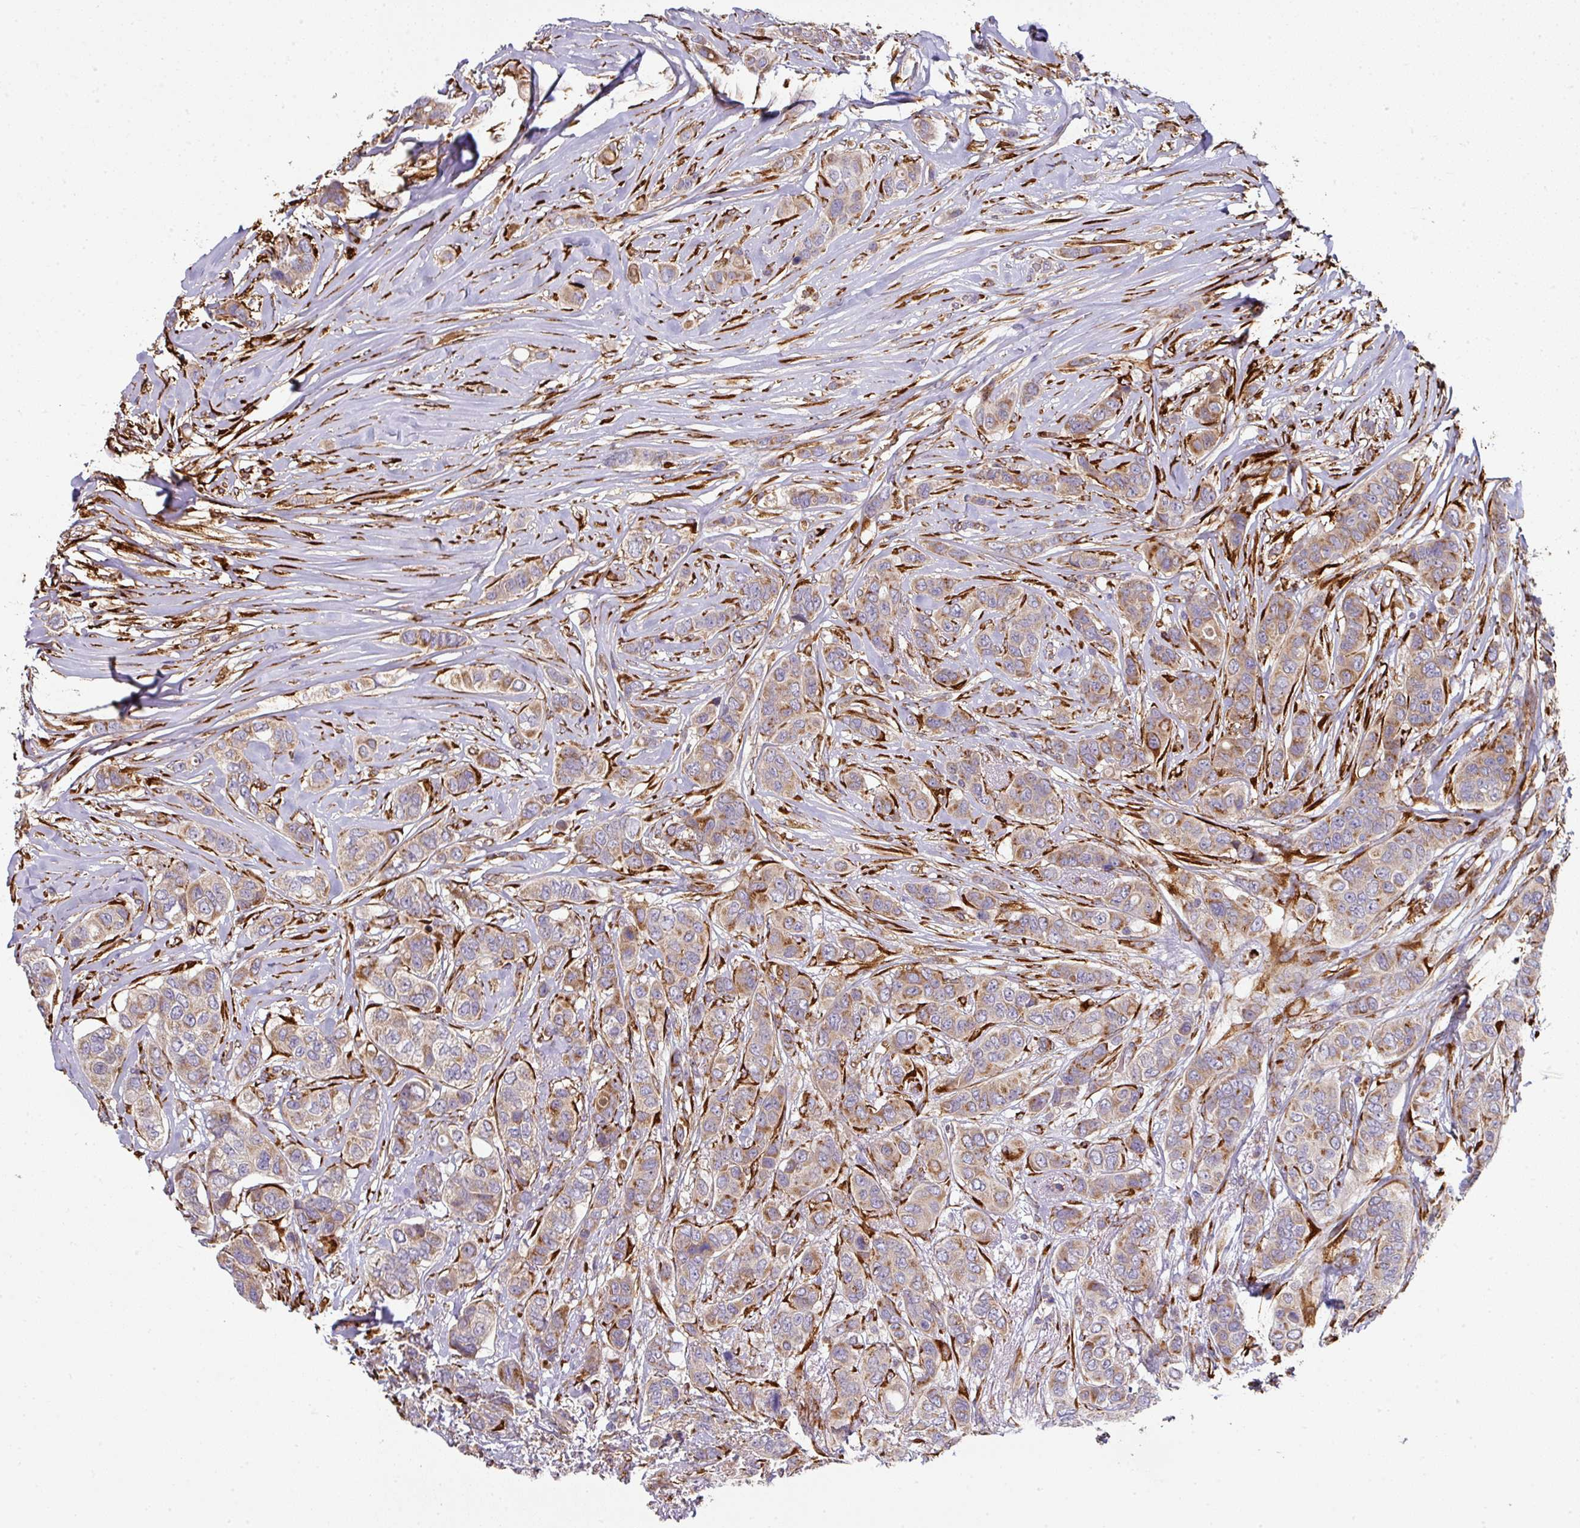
{"staining": {"intensity": "moderate", "quantity": "25%-75%", "location": "cytoplasmic/membranous"}, "tissue": "breast cancer", "cell_type": "Tumor cells", "image_type": "cancer", "snomed": [{"axis": "morphology", "description": "Lobular carcinoma"}, {"axis": "topography", "description": "Breast"}], "caption": "An immunohistochemistry photomicrograph of neoplastic tissue is shown. Protein staining in brown shows moderate cytoplasmic/membranous positivity in breast lobular carcinoma within tumor cells.", "gene": "ZNF268", "patient": {"sex": "female", "age": 51}}